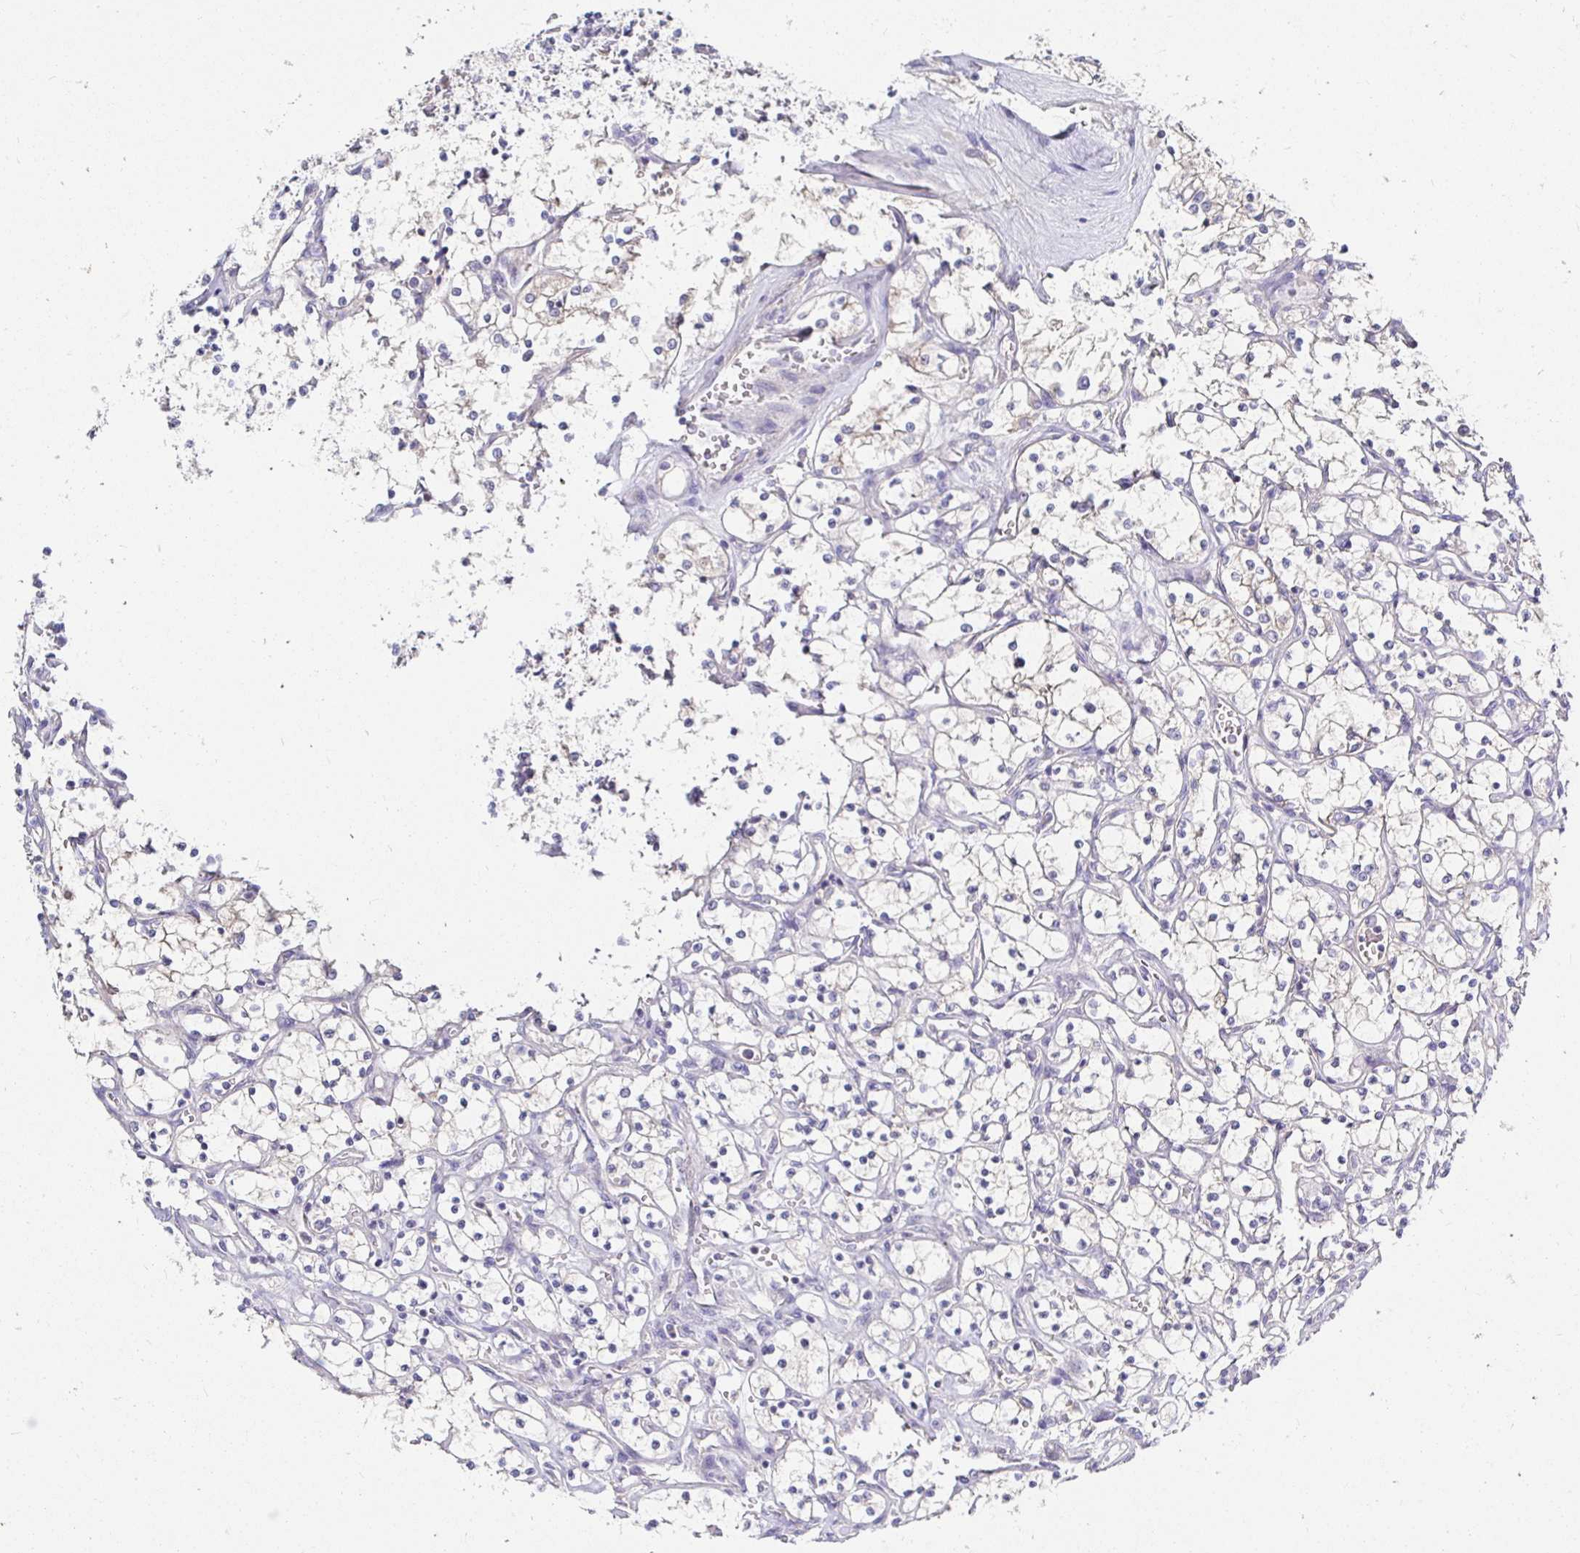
{"staining": {"intensity": "negative", "quantity": "none", "location": "none"}, "tissue": "renal cancer", "cell_type": "Tumor cells", "image_type": "cancer", "snomed": [{"axis": "morphology", "description": "Adenocarcinoma, NOS"}, {"axis": "topography", "description": "Kidney"}], "caption": "This is an immunohistochemistry (IHC) histopathology image of renal cancer. There is no positivity in tumor cells.", "gene": "KIF21A", "patient": {"sex": "female", "age": 69}}